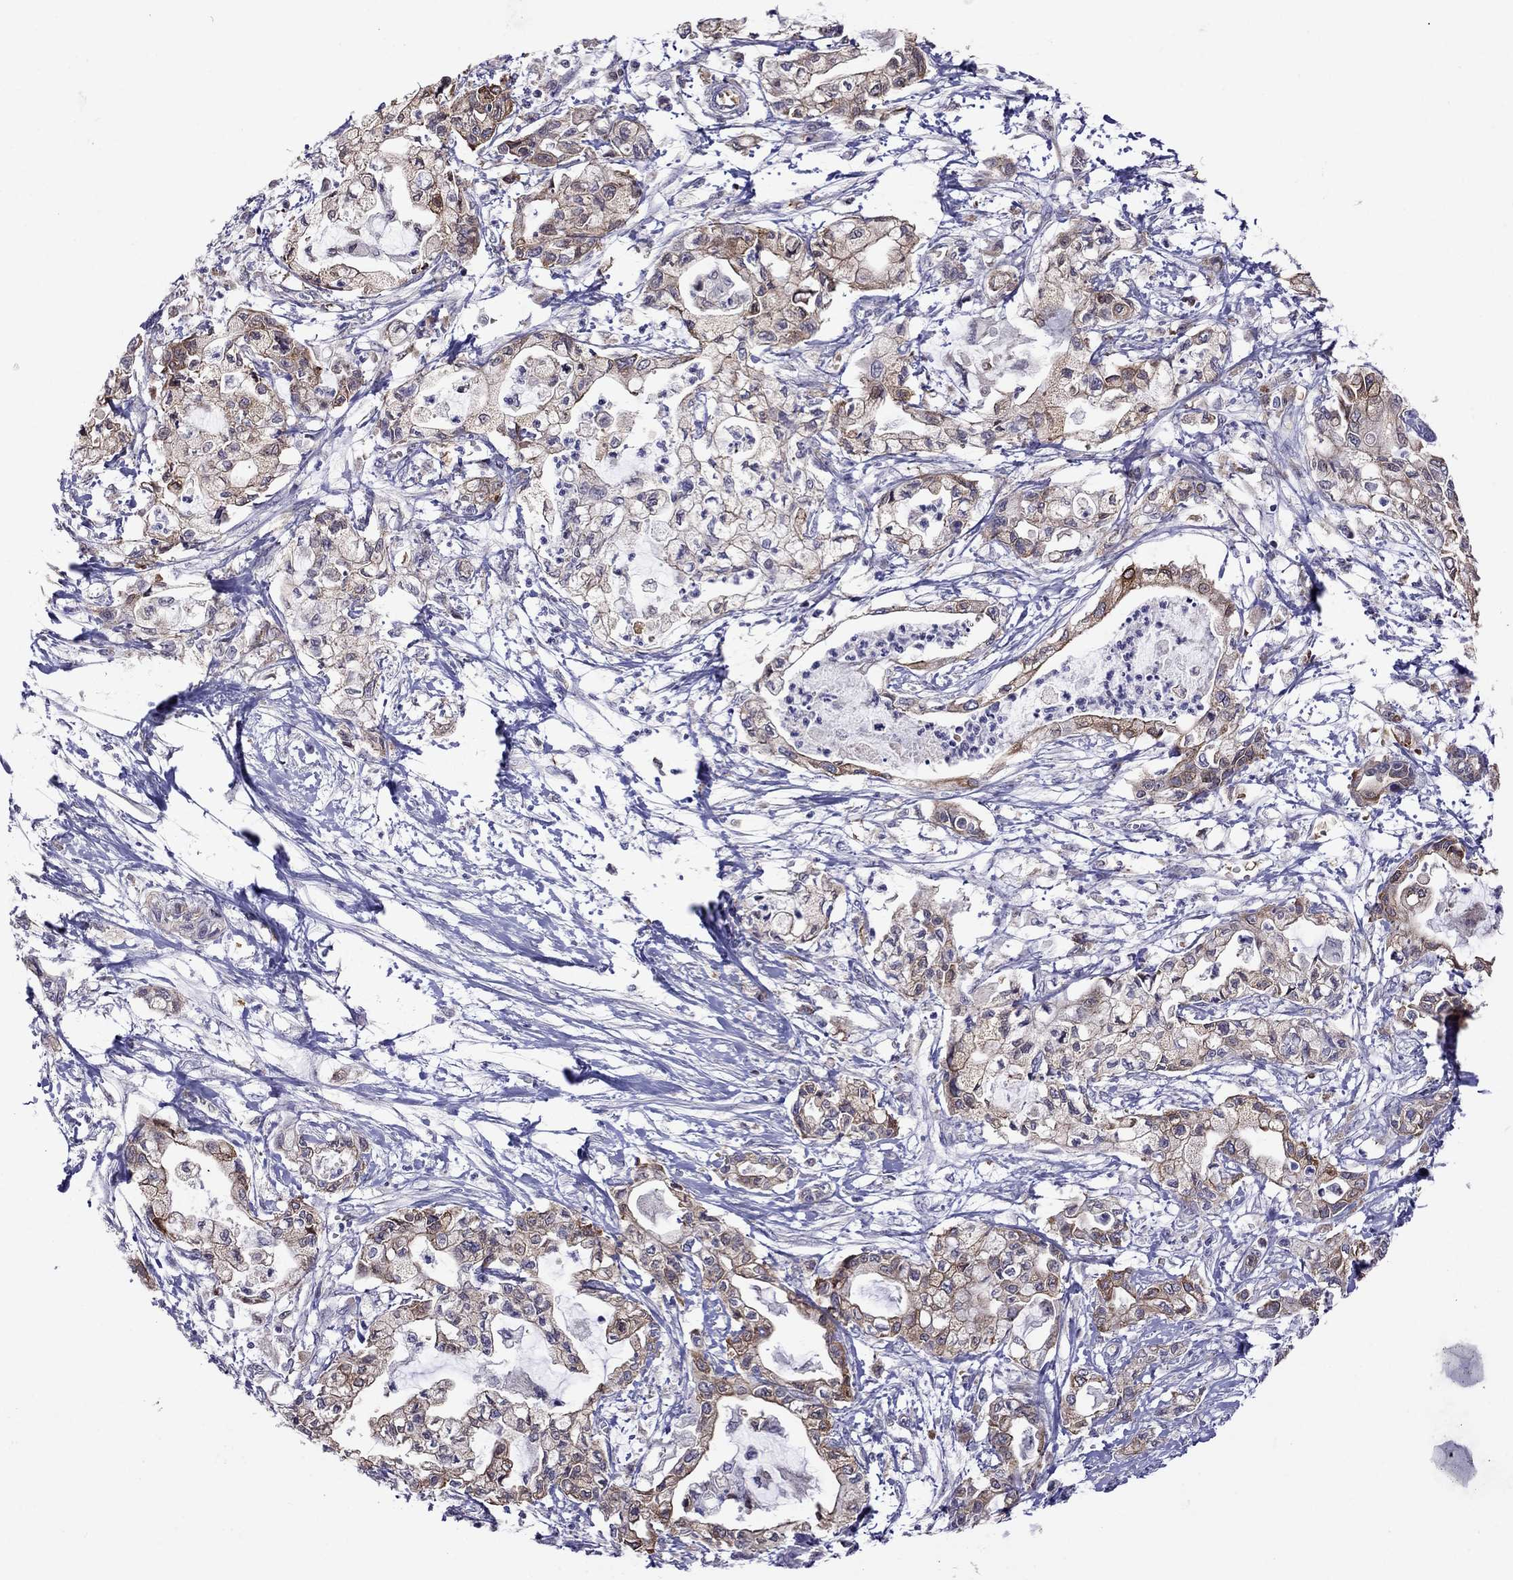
{"staining": {"intensity": "moderate", "quantity": ">75%", "location": "cytoplasmic/membranous"}, "tissue": "pancreatic cancer", "cell_type": "Tumor cells", "image_type": "cancer", "snomed": [{"axis": "morphology", "description": "Adenocarcinoma, NOS"}, {"axis": "topography", "description": "Pancreas"}], "caption": "Immunohistochemistry of human adenocarcinoma (pancreatic) displays medium levels of moderate cytoplasmic/membranous staining in about >75% of tumor cells.", "gene": "ADAM28", "patient": {"sex": "male", "age": 54}}